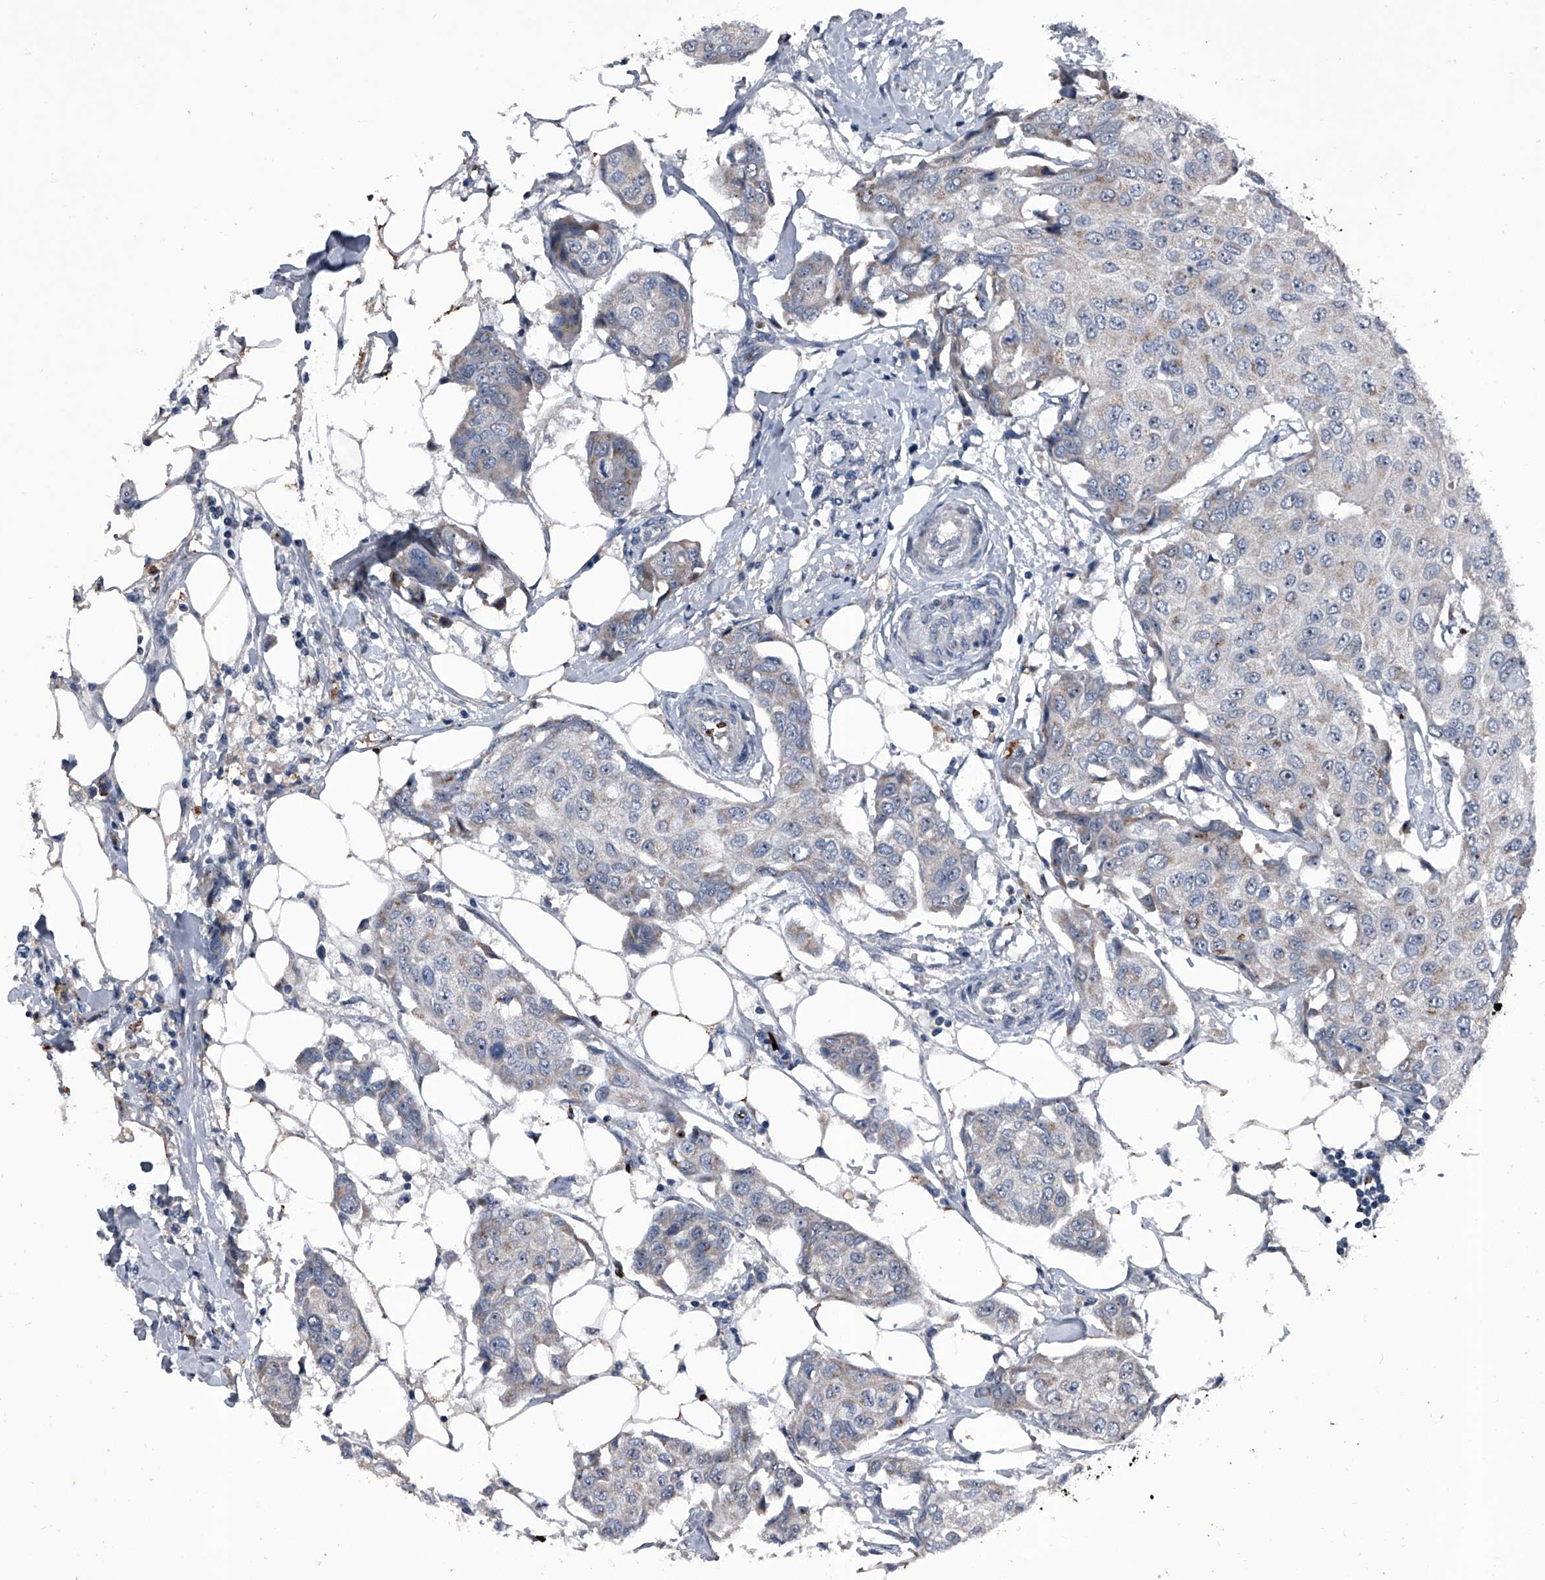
{"staining": {"intensity": "negative", "quantity": "none", "location": "none"}, "tissue": "breast cancer", "cell_type": "Tumor cells", "image_type": "cancer", "snomed": [{"axis": "morphology", "description": "Duct carcinoma"}, {"axis": "topography", "description": "Breast"}], "caption": "Tumor cells are negative for brown protein staining in breast cancer (intraductal carcinoma).", "gene": "CEP85L", "patient": {"sex": "female", "age": 80}}